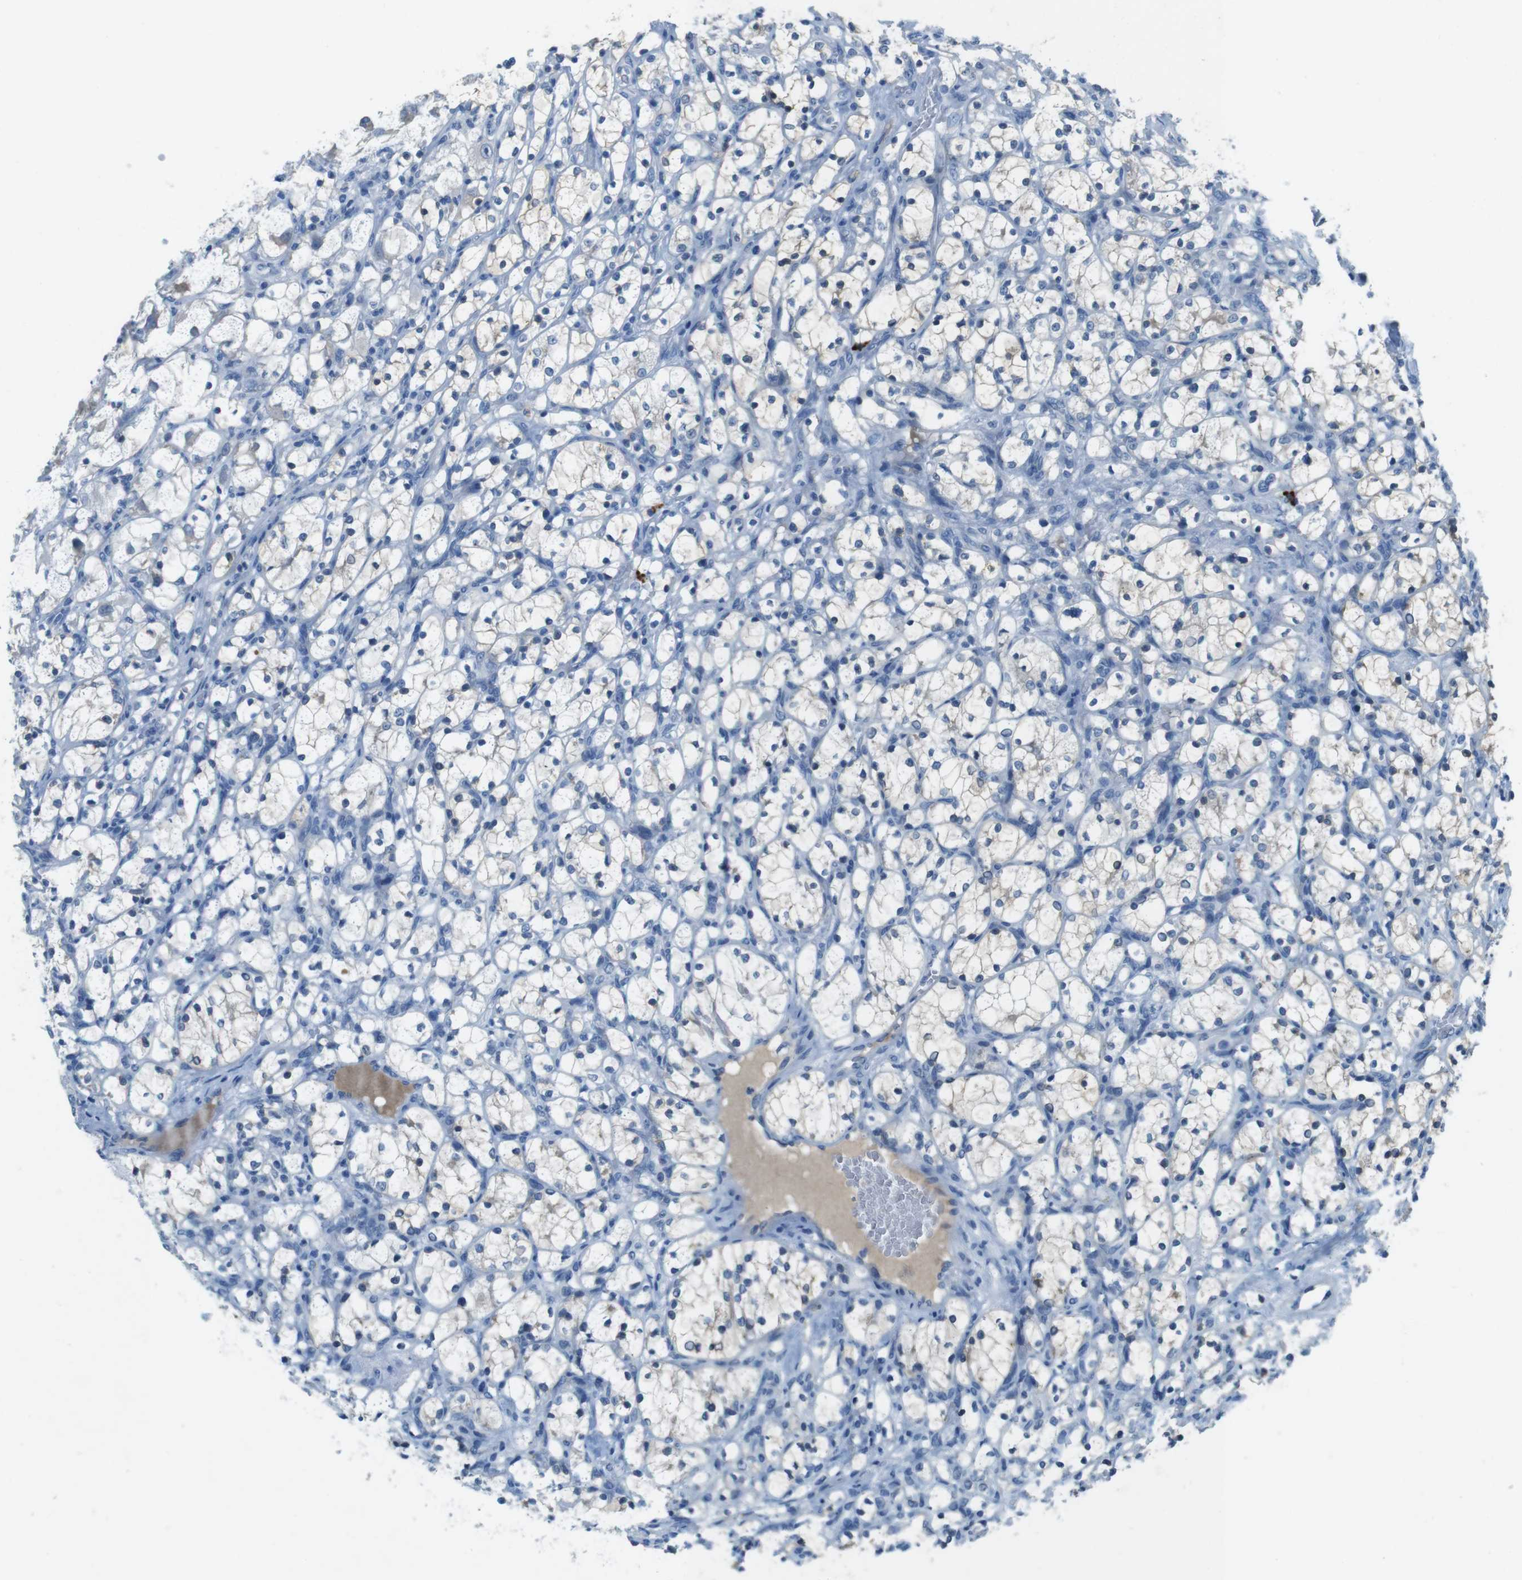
{"staining": {"intensity": "negative", "quantity": "none", "location": "none"}, "tissue": "renal cancer", "cell_type": "Tumor cells", "image_type": "cancer", "snomed": [{"axis": "morphology", "description": "Adenocarcinoma, NOS"}, {"axis": "topography", "description": "Kidney"}], "caption": "Tumor cells show no significant protein positivity in renal adenocarcinoma.", "gene": "SLC35A3", "patient": {"sex": "female", "age": 69}}